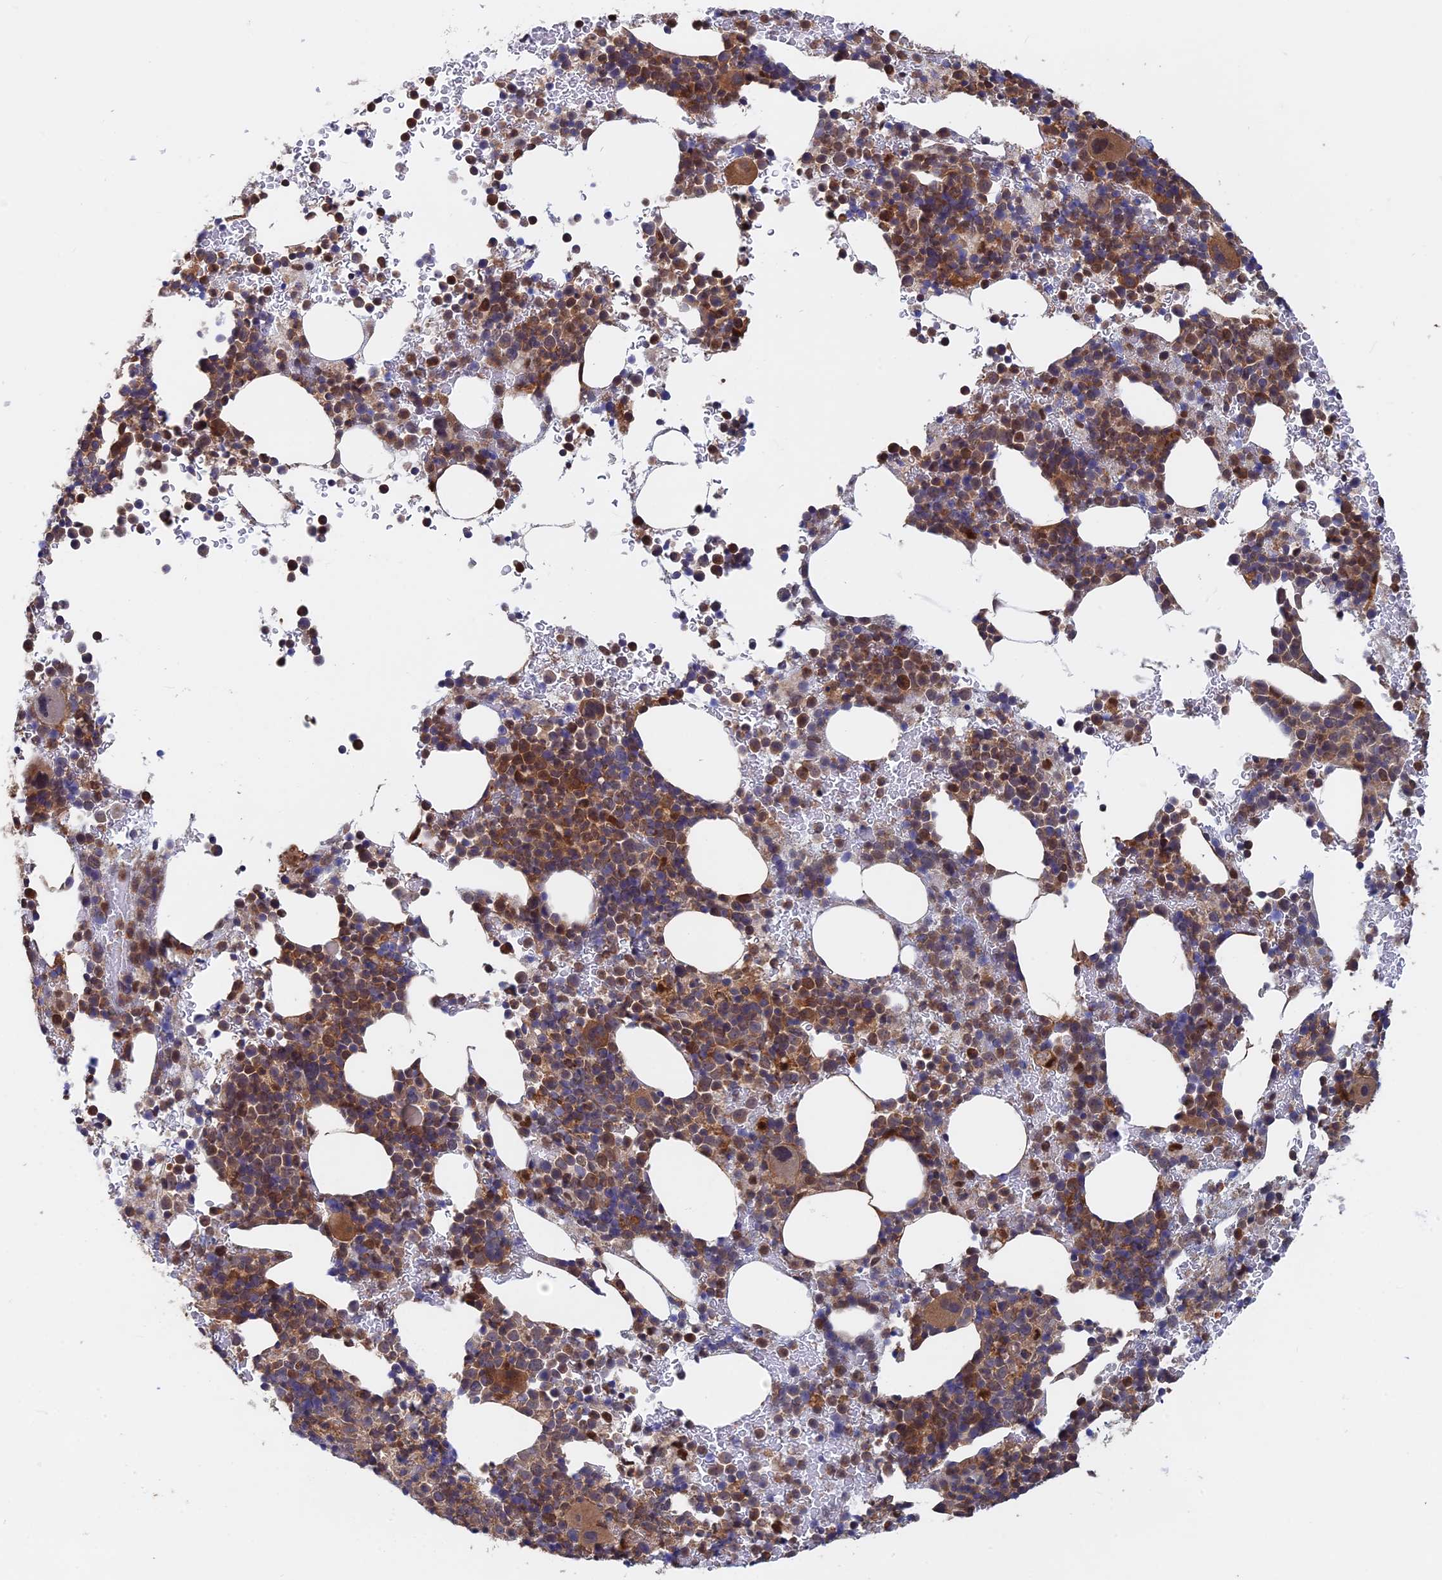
{"staining": {"intensity": "moderate", "quantity": "25%-75%", "location": "cytoplasmic/membranous"}, "tissue": "bone marrow", "cell_type": "Hematopoietic cells", "image_type": "normal", "snomed": [{"axis": "morphology", "description": "Normal tissue, NOS"}, {"axis": "topography", "description": "Bone marrow"}], "caption": "Bone marrow was stained to show a protein in brown. There is medium levels of moderate cytoplasmic/membranous positivity in approximately 25%-75% of hematopoietic cells. Using DAB (3,3'-diaminobenzidine) (brown) and hematoxylin (blue) stains, captured at high magnification using brightfield microscopy.", "gene": "BLVRA", "patient": {"sex": "female", "age": 82}}